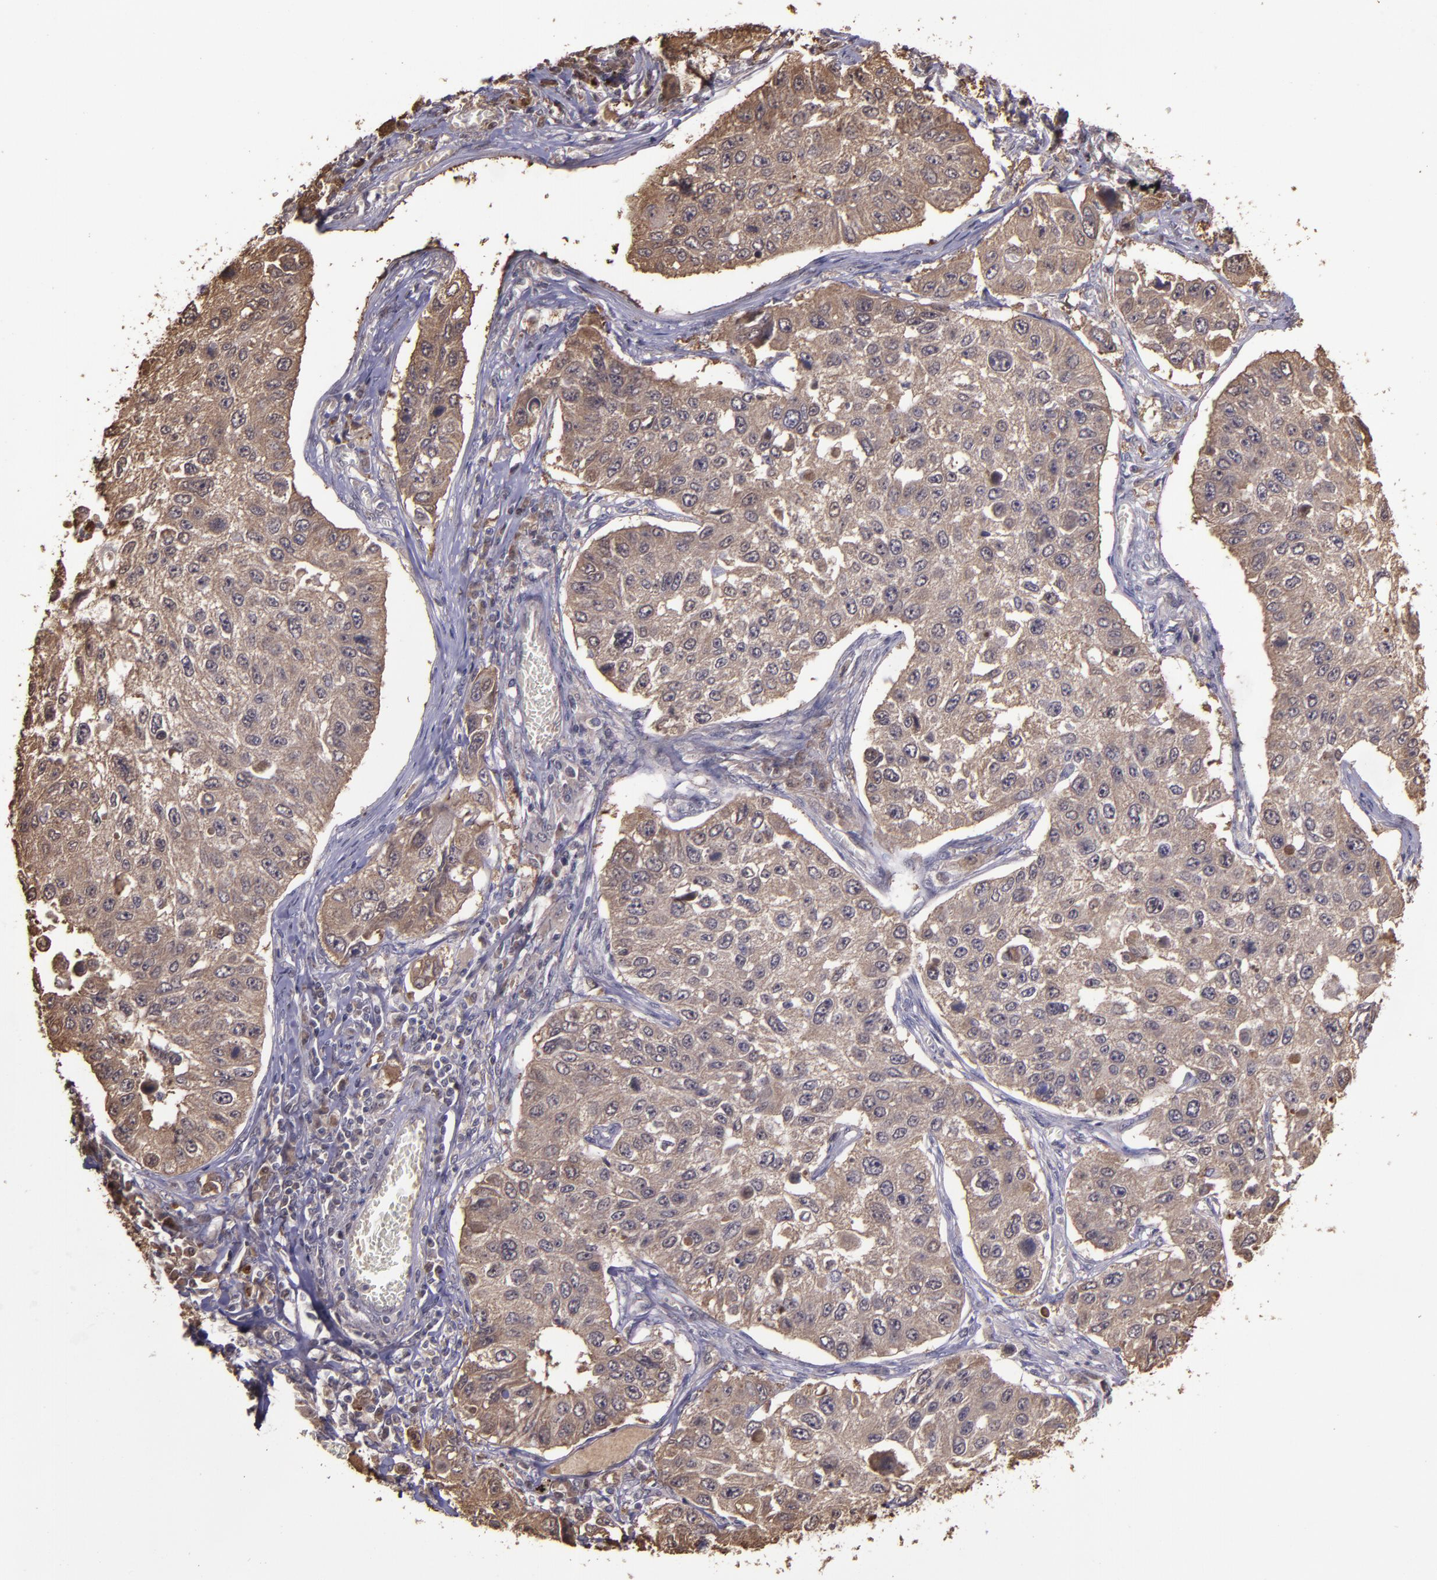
{"staining": {"intensity": "moderate", "quantity": ">75%", "location": "cytoplasmic/membranous"}, "tissue": "lung cancer", "cell_type": "Tumor cells", "image_type": "cancer", "snomed": [{"axis": "morphology", "description": "Squamous cell carcinoma, NOS"}, {"axis": "topography", "description": "Lung"}], "caption": "About >75% of tumor cells in lung cancer (squamous cell carcinoma) reveal moderate cytoplasmic/membranous protein staining as visualized by brown immunohistochemical staining.", "gene": "SERPINF2", "patient": {"sex": "male", "age": 71}}